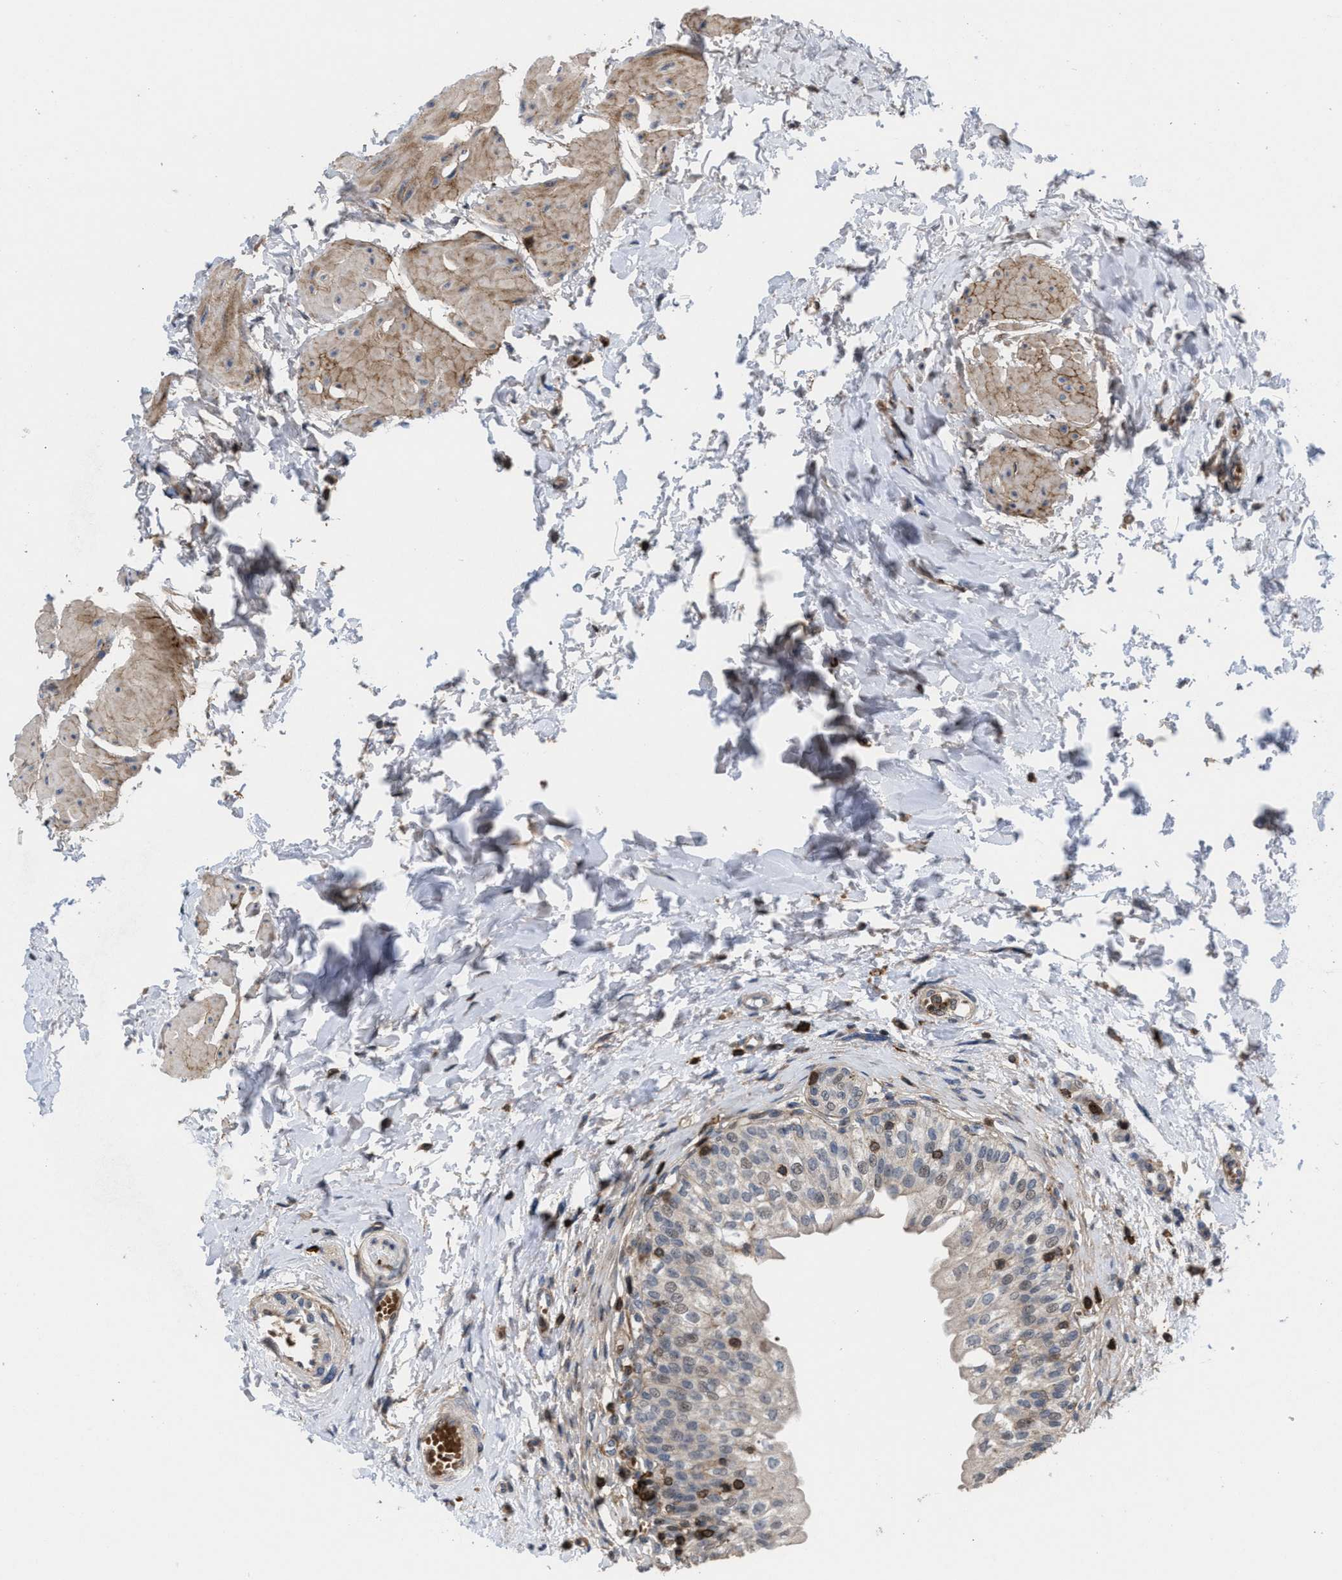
{"staining": {"intensity": "weak", "quantity": ">75%", "location": "cytoplasmic/membranous"}, "tissue": "urinary bladder", "cell_type": "Urothelial cells", "image_type": "normal", "snomed": [{"axis": "morphology", "description": "Normal tissue, NOS"}, {"axis": "topography", "description": "Urinary bladder"}], "caption": "Weak cytoplasmic/membranous protein expression is appreciated in approximately >75% of urothelial cells in urinary bladder. (brown staining indicates protein expression, while blue staining denotes nuclei).", "gene": "PTPRE", "patient": {"sex": "male", "age": 55}}